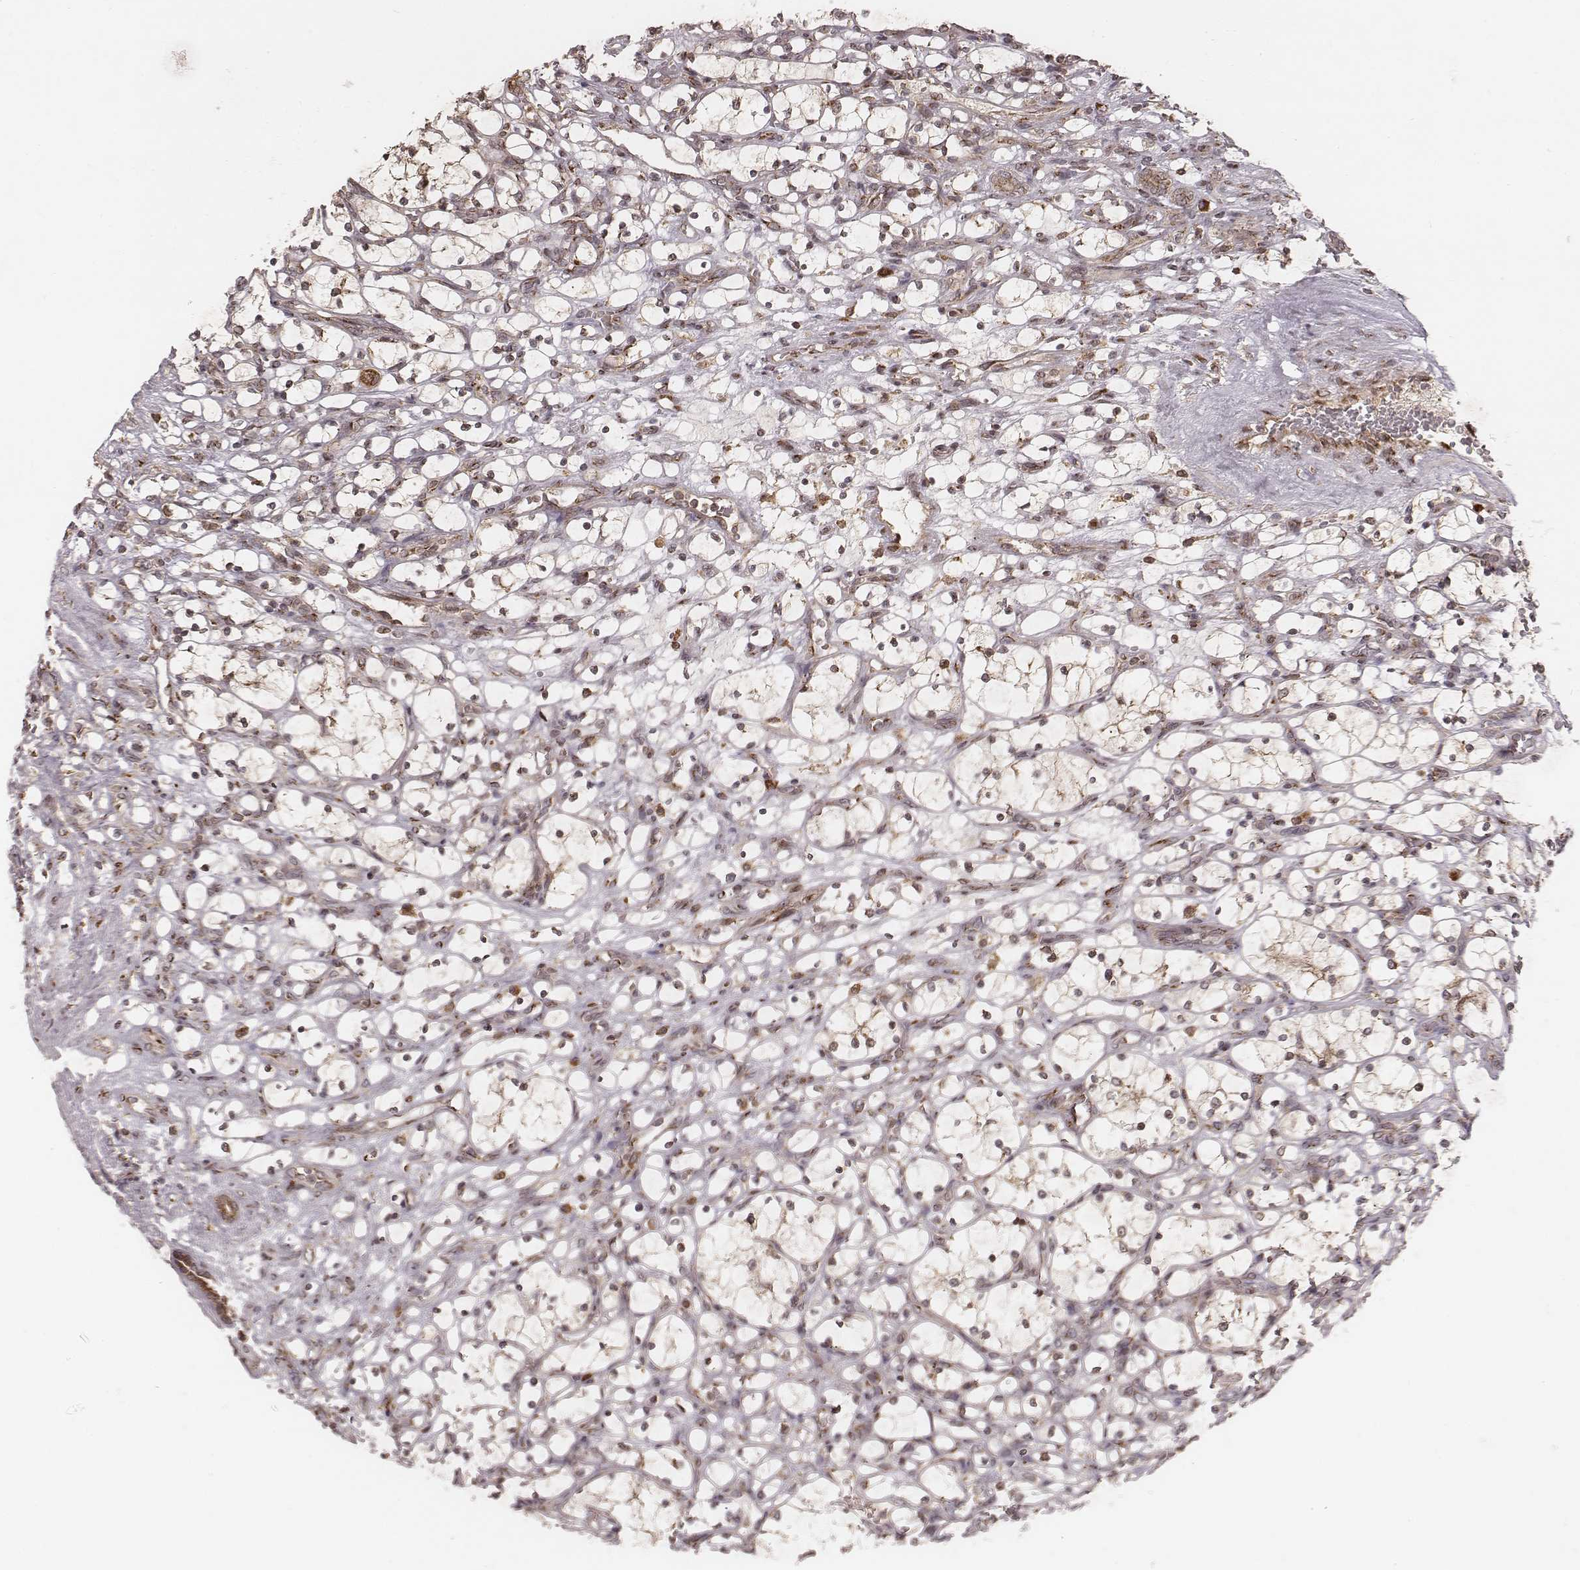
{"staining": {"intensity": "moderate", "quantity": ">75%", "location": "cytoplasmic/membranous"}, "tissue": "renal cancer", "cell_type": "Tumor cells", "image_type": "cancer", "snomed": [{"axis": "morphology", "description": "Adenocarcinoma, NOS"}, {"axis": "topography", "description": "Kidney"}], "caption": "Protein expression analysis of renal cancer (adenocarcinoma) exhibits moderate cytoplasmic/membranous expression in approximately >75% of tumor cells.", "gene": "MYO19", "patient": {"sex": "female", "age": 69}}